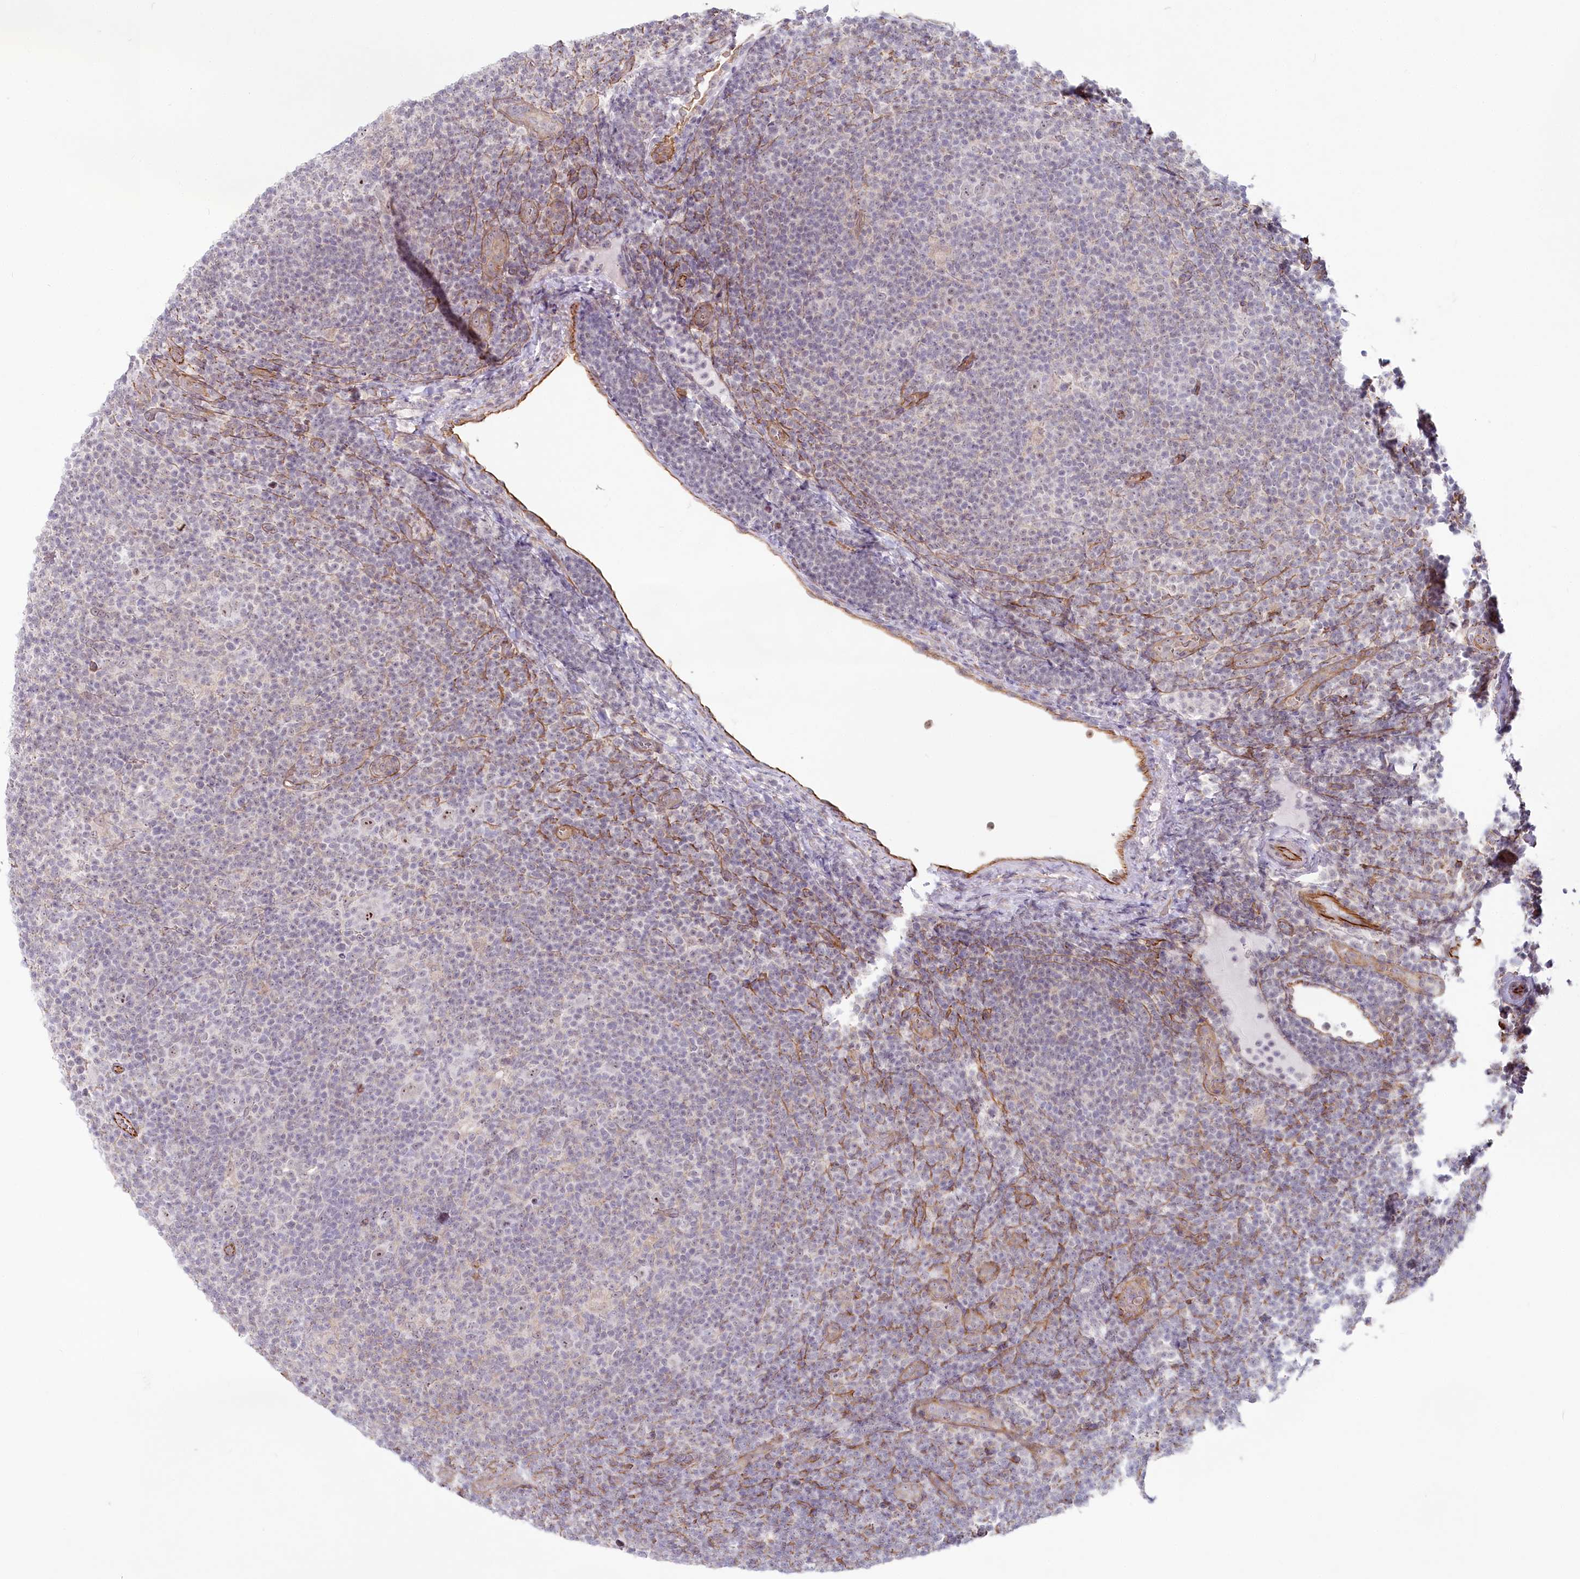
{"staining": {"intensity": "moderate", "quantity": ">75%", "location": "nuclear"}, "tissue": "lymphoma", "cell_type": "Tumor cells", "image_type": "cancer", "snomed": [{"axis": "morphology", "description": "Hodgkin's disease, NOS"}, {"axis": "topography", "description": "Lymph node"}], "caption": "This is an image of immunohistochemistry staining of Hodgkin's disease, which shows moderate staining in the nuclear of tumor cells.", "gene": "ABHD8", "patient": {"sex": "female", "age": 57}}